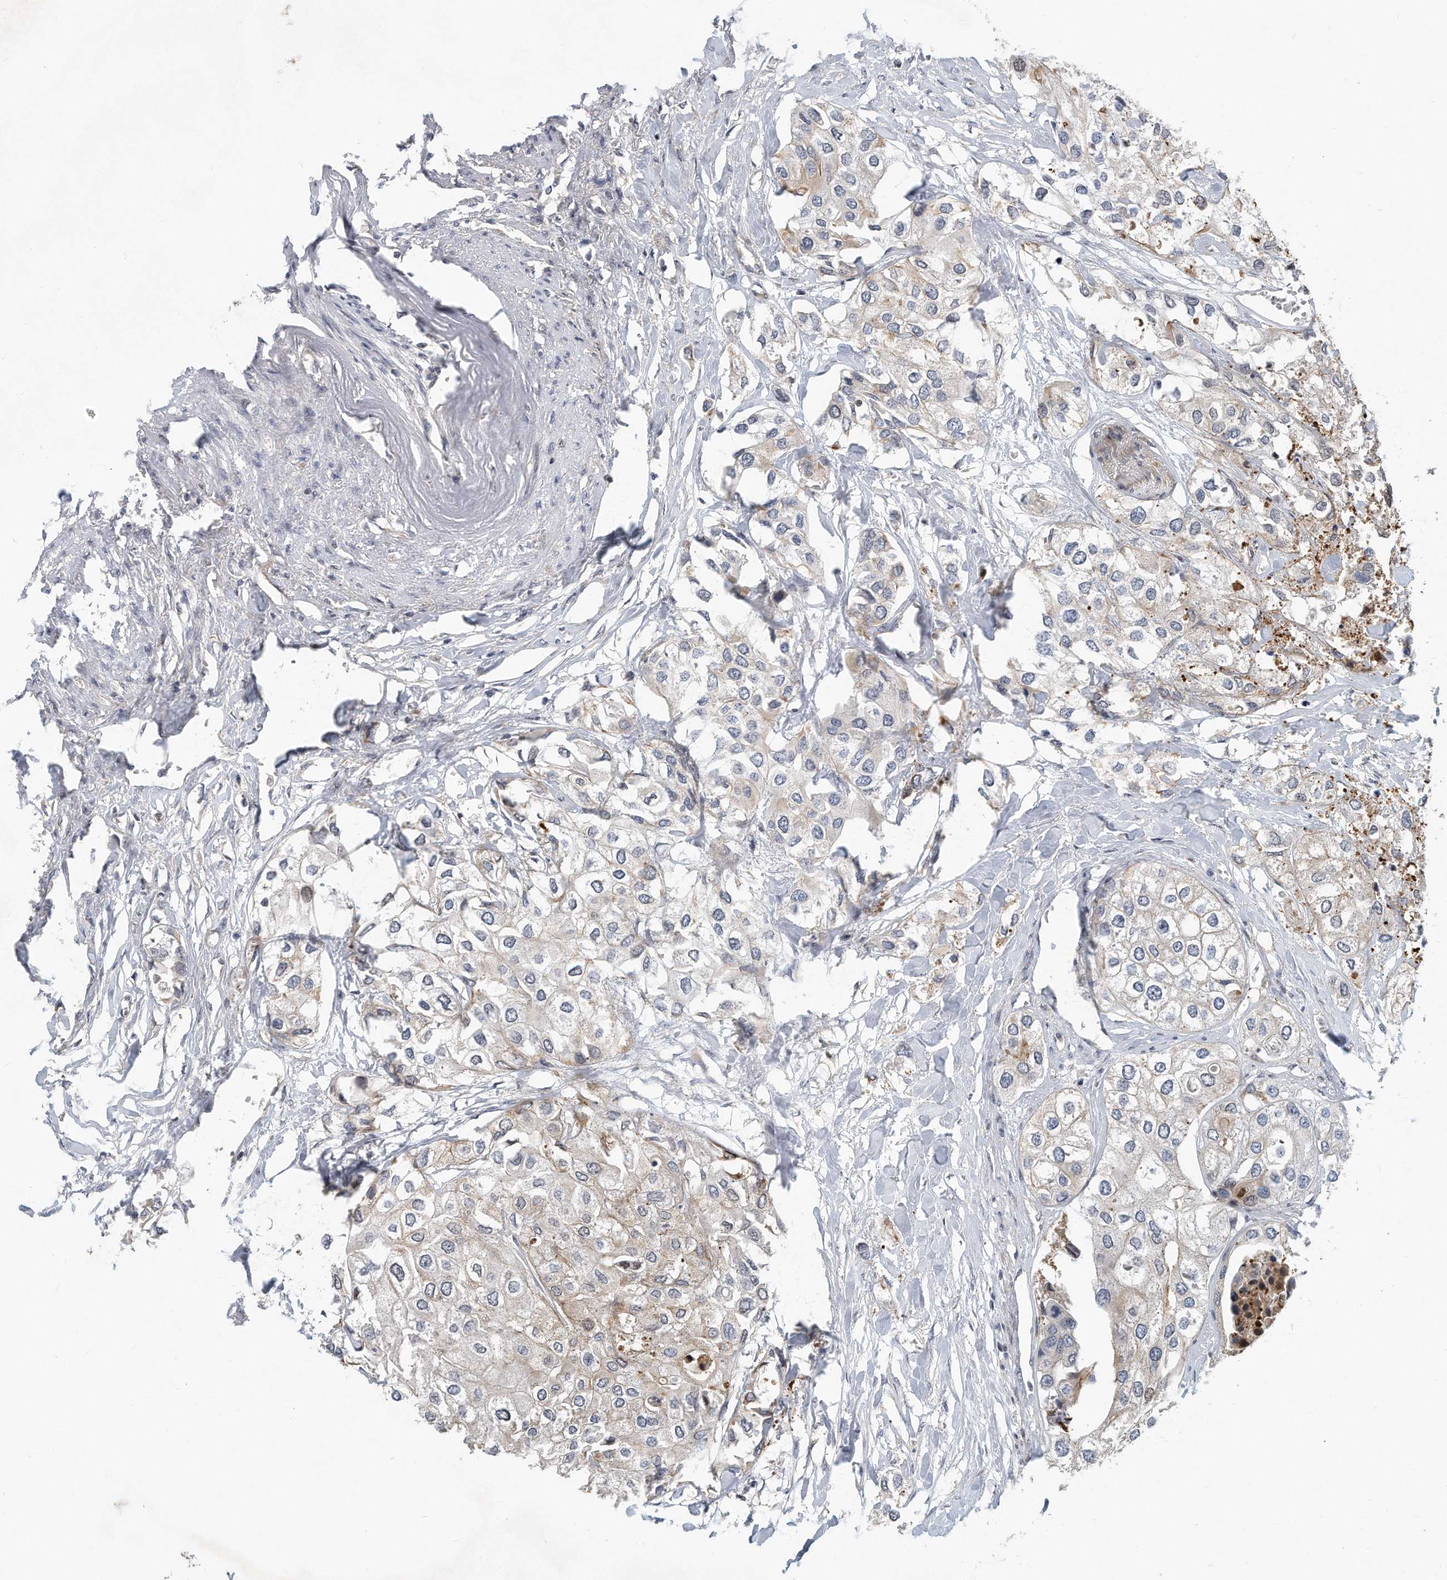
{"staining": {"intensity": "weak", "quantity": "<25%", "location": "cytoplasmic/membranous"}, "tissue": "urothelial cancer", "cell_type": "Tumor cells", "image_type": "cancer", "snomed": [{"axis": "morphology", "description": "Urothelial carcinoma, High grade"}, {"axis": "topography", "description": "Urinary bladder"}], "caption": "Immunohistochemistry (IHC) of human urothelial cancer reveals no positivity in tumor cells.", "gene": "PCDH8", "patient": {"sex": "male", "age": 64}}